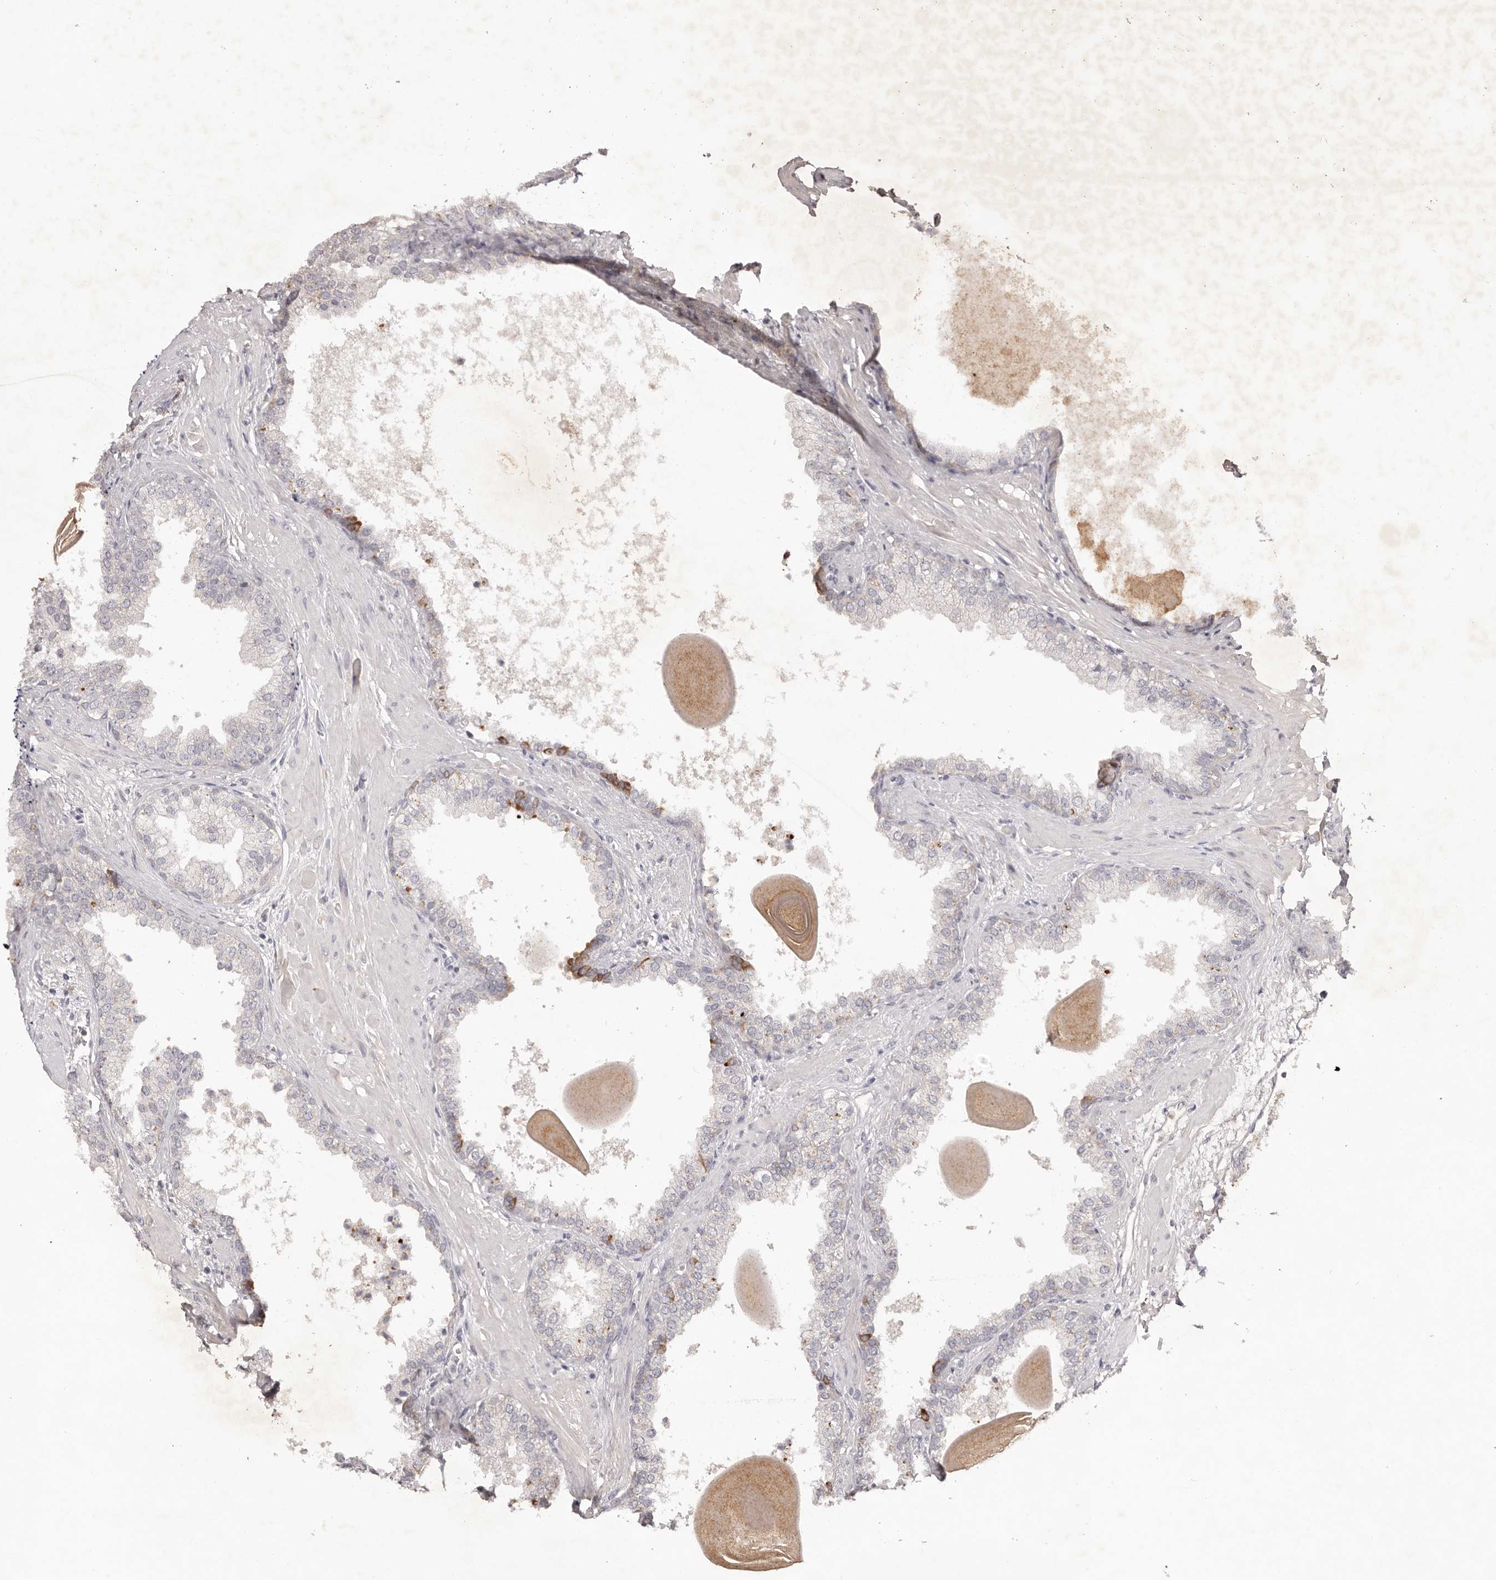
{"staining": {"intensity": "strong", "quantity": "<25%", "location": "cytoplasmic/membranous"}, "tissue": "prostate", "cell_type": "Glandular cells", "image_type": "normal", "snomed": [{"axis": "morphology", "description": "Normal tissue, NOS"}, {"axis": "topography", "description": "Prostate"}], "caption": "Approximately <25% of glandular cells in normal prostate reveal strong cytoplasmic/membranous protein expression as visualized by brown immunohistochemical staining.", "gene": "SCUBE2", "patient": {"sex": "male", "age": 48}}